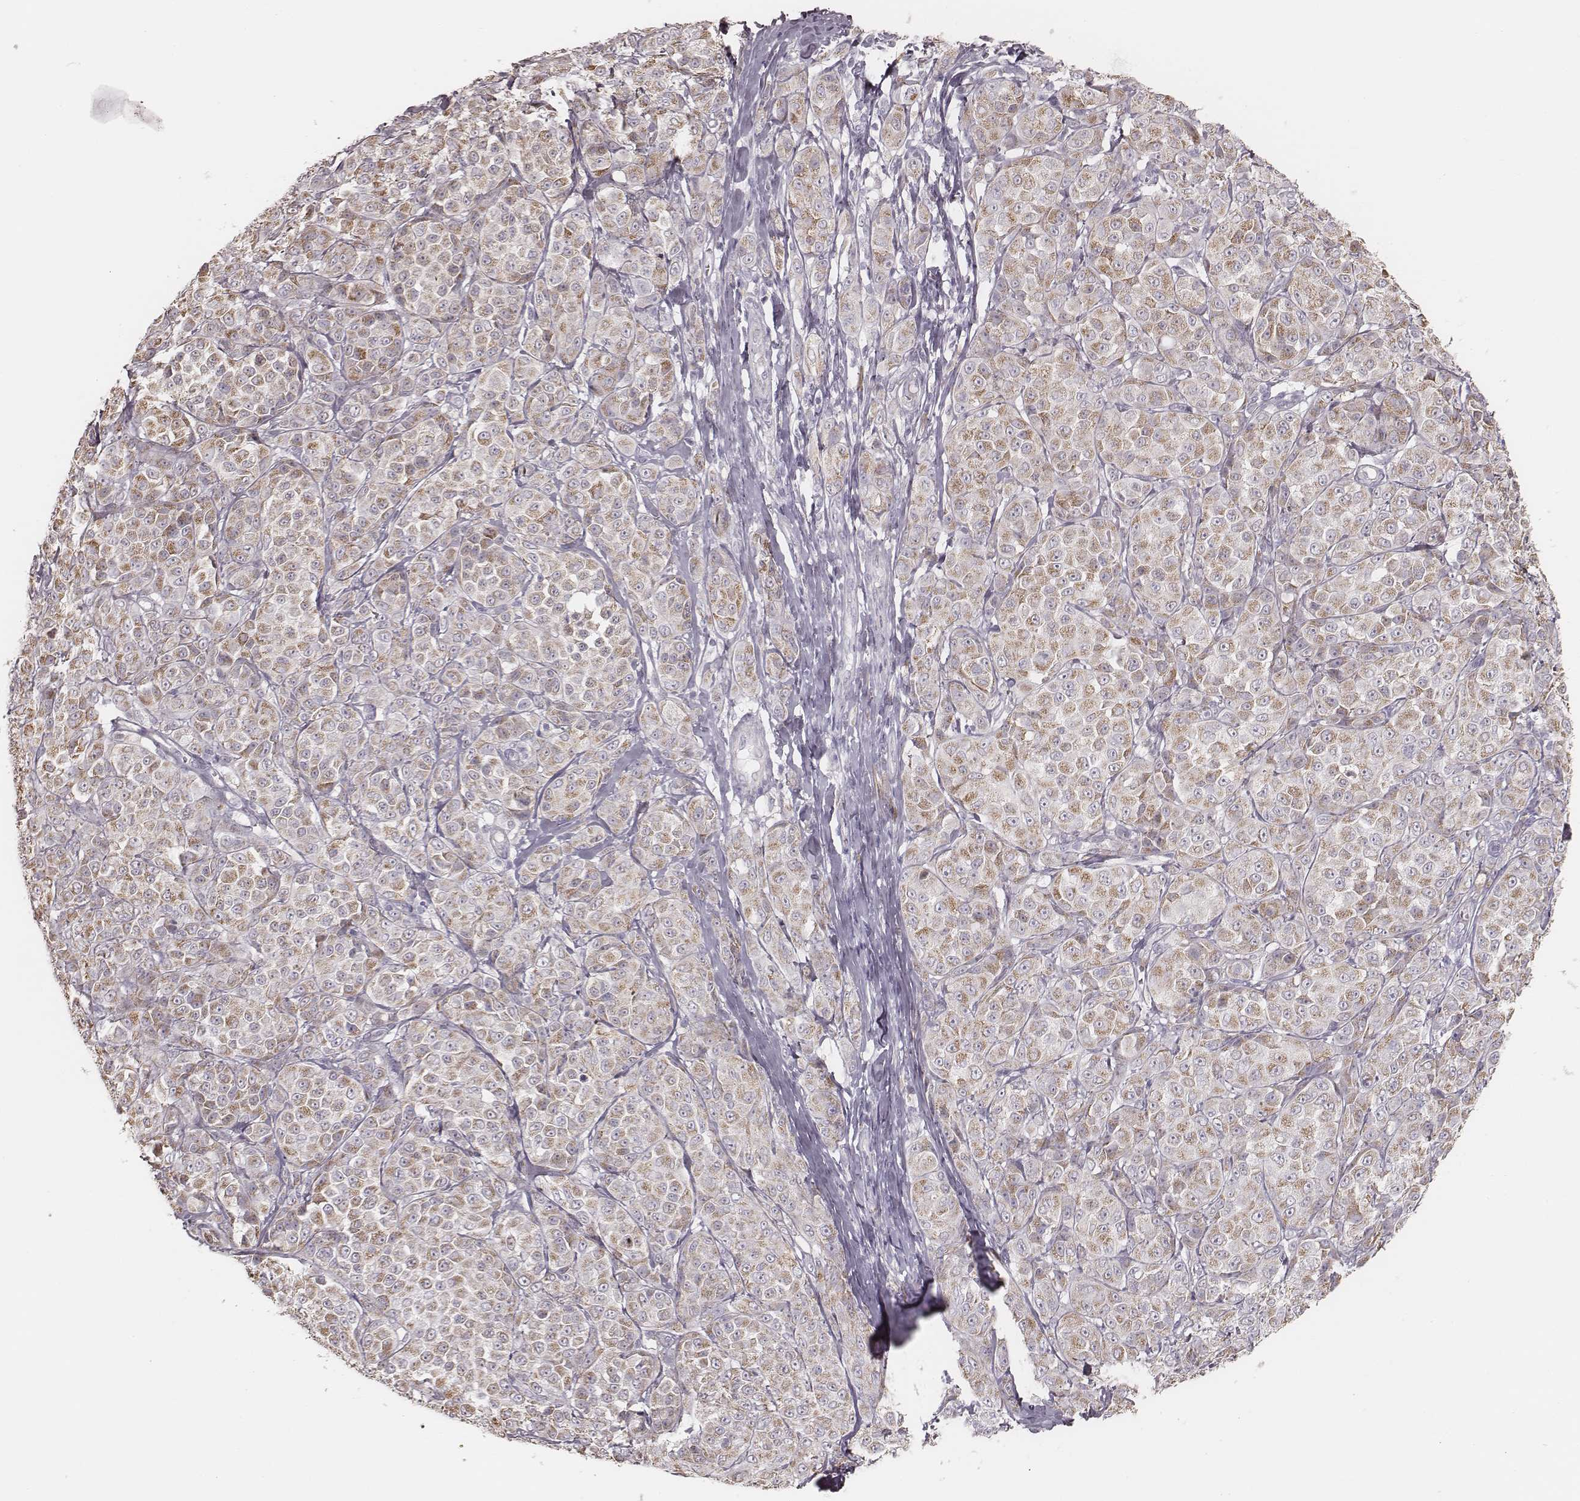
{"staining": {"intensity": "moderate", "quantity": ">75%", "location": "cytoplasmic/membranous"}, "tissue": "melanoma", "cell_type": "Tumor cells", "image_type": "cancer", "snomed": [{"axis": "morphology", "description": "Malignant melanoma, NOS"}, {"axis": "topography", "description": "Skin"}], "caption": "Malignant melanoma stained with DAB (3,3'-diaminobenzidine) immunohistochemistry (IHC) displays medium levels of moderate cytoplasmic/membranous staining in approximately >75% of tumor cells.", "gene": "KIF5C", "patient": {"sex": "male", "age": 89}}